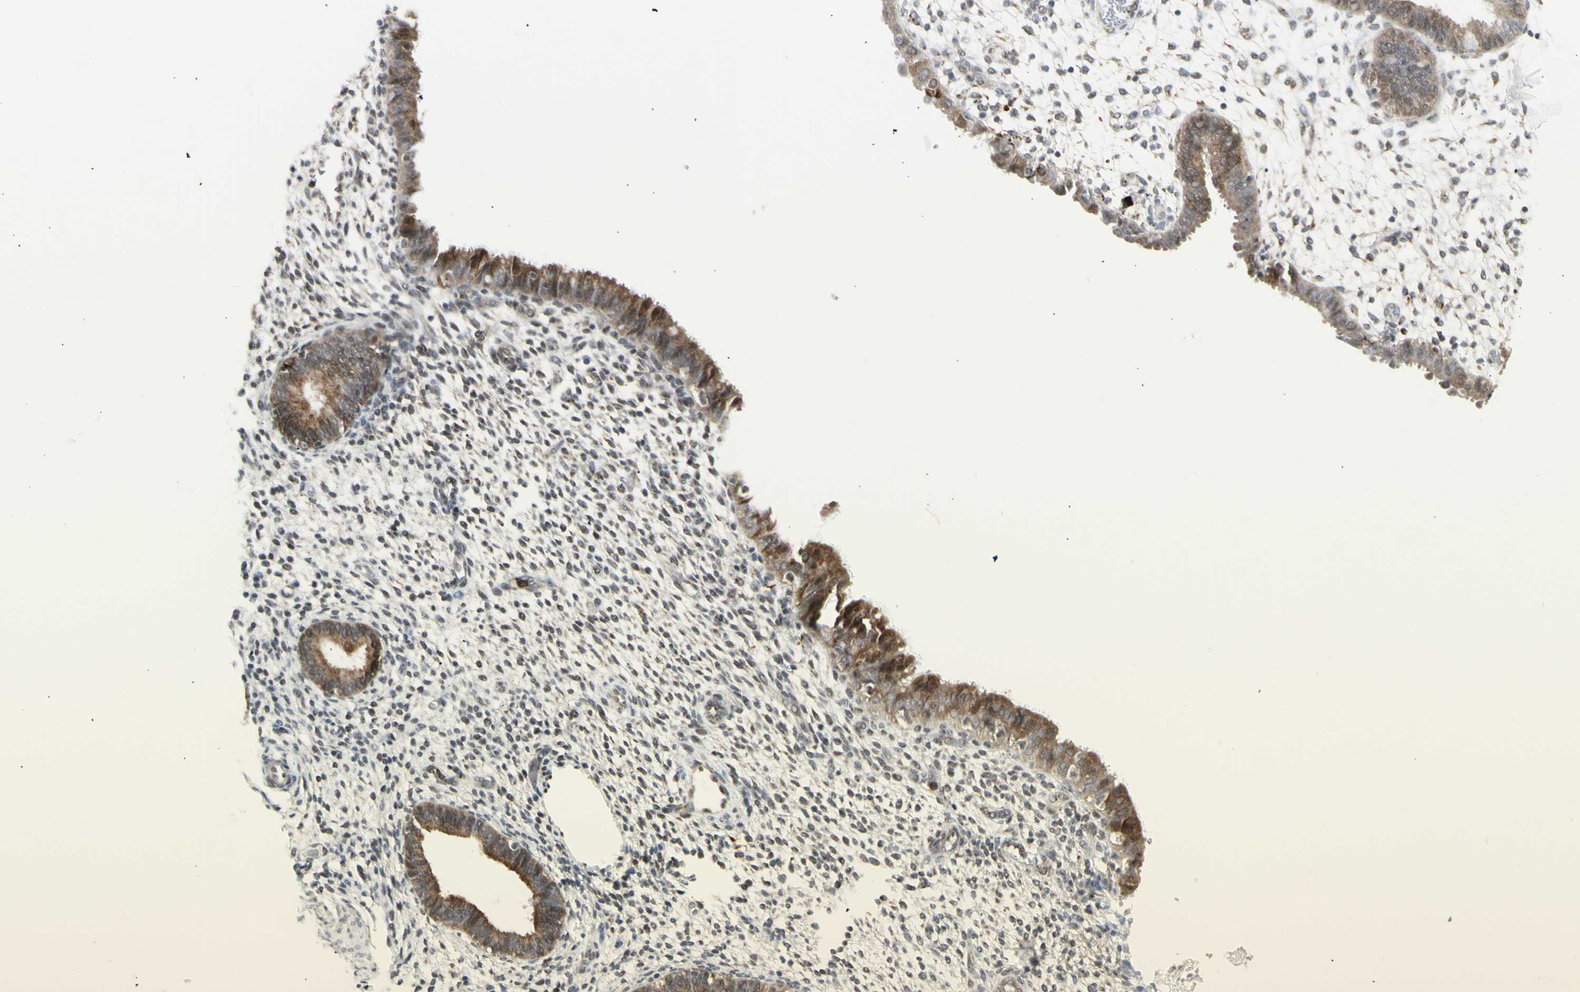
{"staining": {"intensity": "negative", "quantity": "none", "location": "none"}, "tissue": "endometrium", "cell_type": "Cells in endometrial stroma", "image_type": "normal", "snomed": [{"axis": "morphology", "description": "Normal tissue, NOS"}, {"axis": "topography", "description": "Endometrium"}], "caption": "High magnification brightfield microscopy of unremarkable endometrium stained with DAB (brown) and counterstained with hematoxylin (blue): cells in endometrial stroma show no significant expression. Nuclei are stained in blue.", "gene": "DHRS7B", "patient": {"sex": "female", "age": 61}}